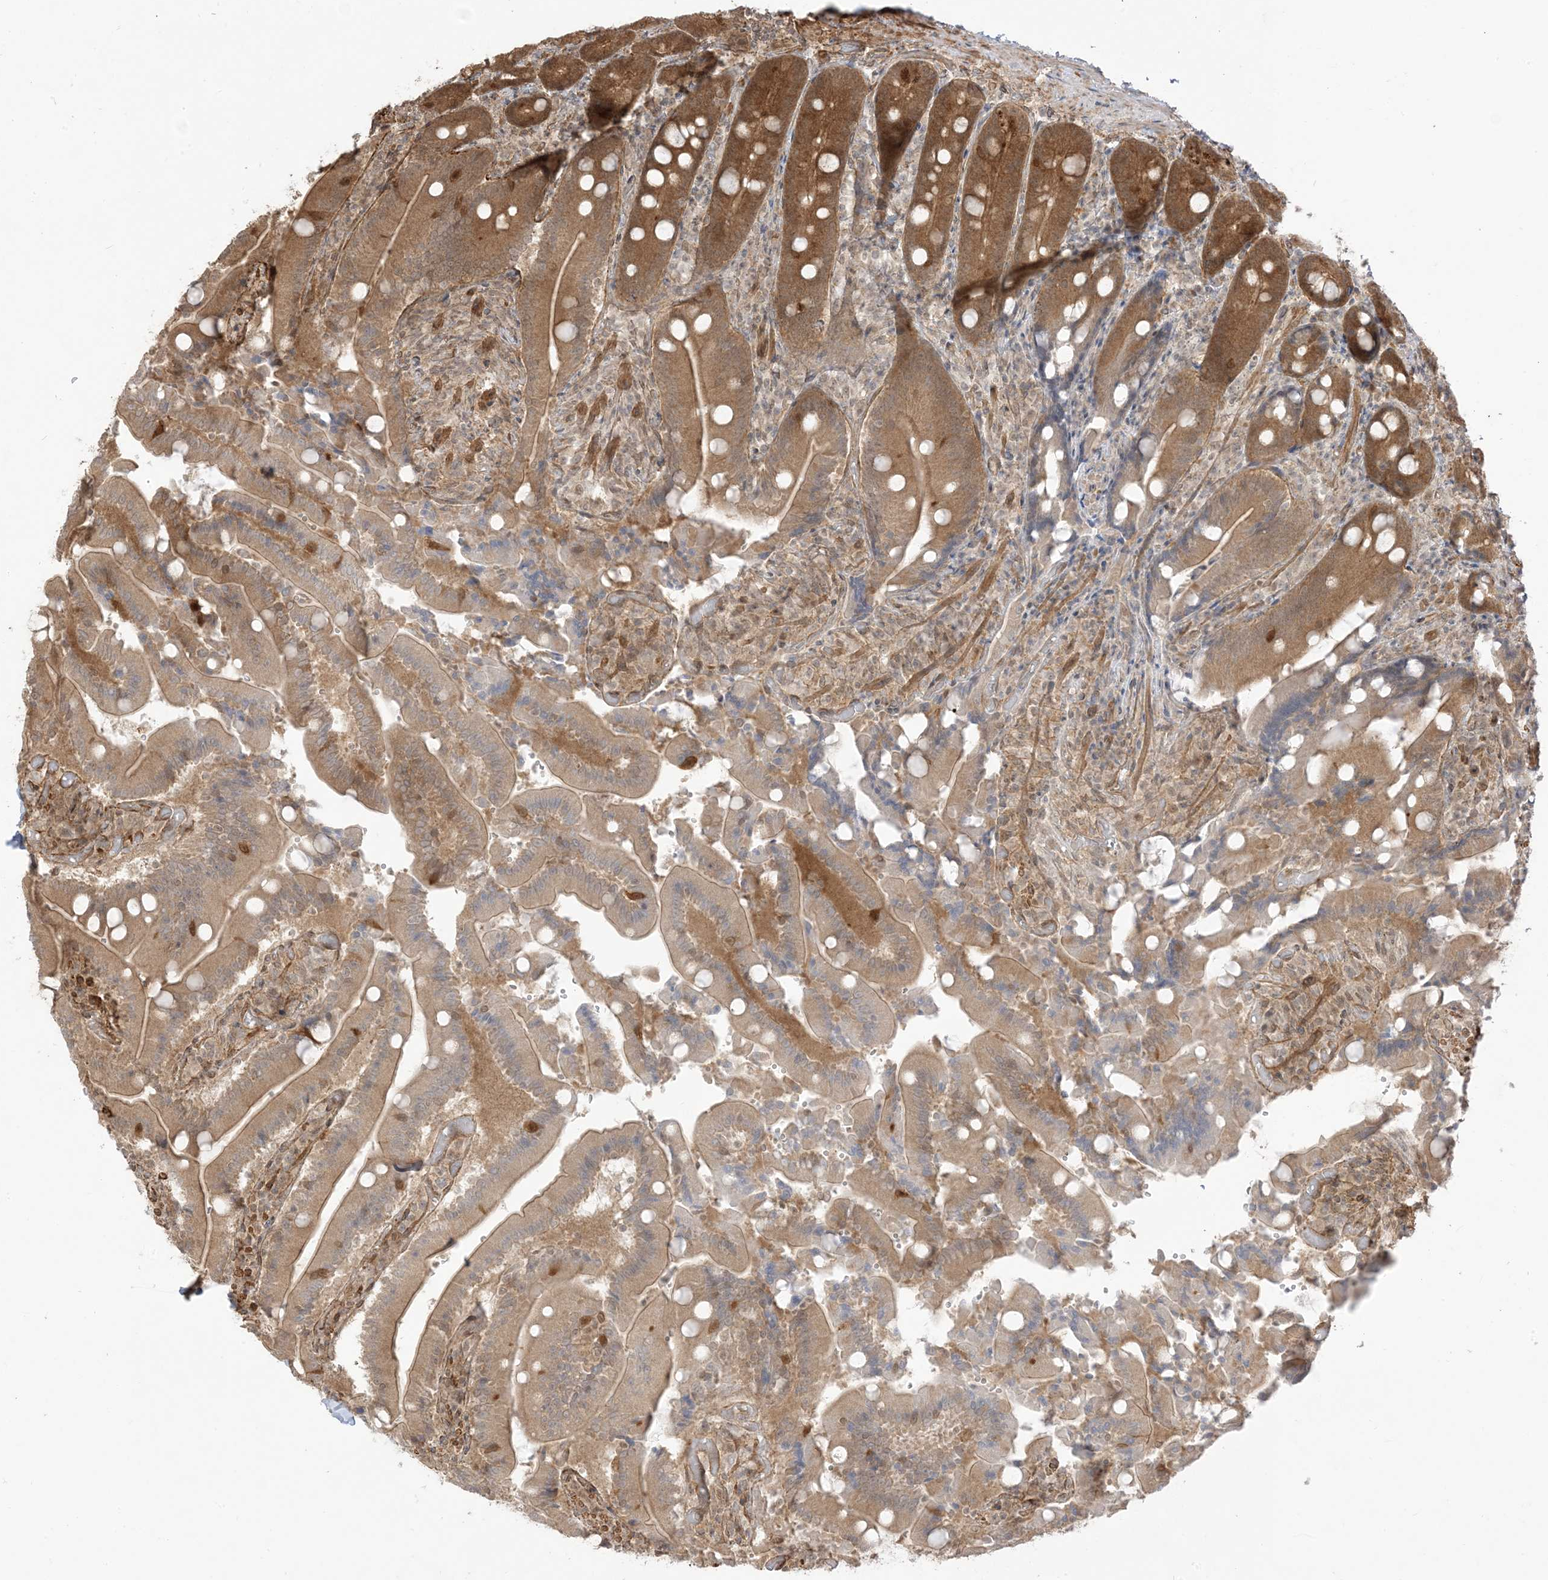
{"staining": {"intensity": "moderate", "quantity": ">75%", "location": "cytoplasmic/membranous"}, "tissue": "duodenum", "cell_type": "Glandular cells", "image_type": "normal", "snomed": [{"axis": "morphology", "description": "Normal tissue, NOS"}, {"axis": "topography", "description": "Duodenum"}], "caption": "Immunohistochemistry of benign duodenum shows medium levels of moderate cytoplasmic/membranous positivity in approximately >75% of glandular cells.", "gene": "TBCC", "patient": {"sex": "female", "age": 62}}